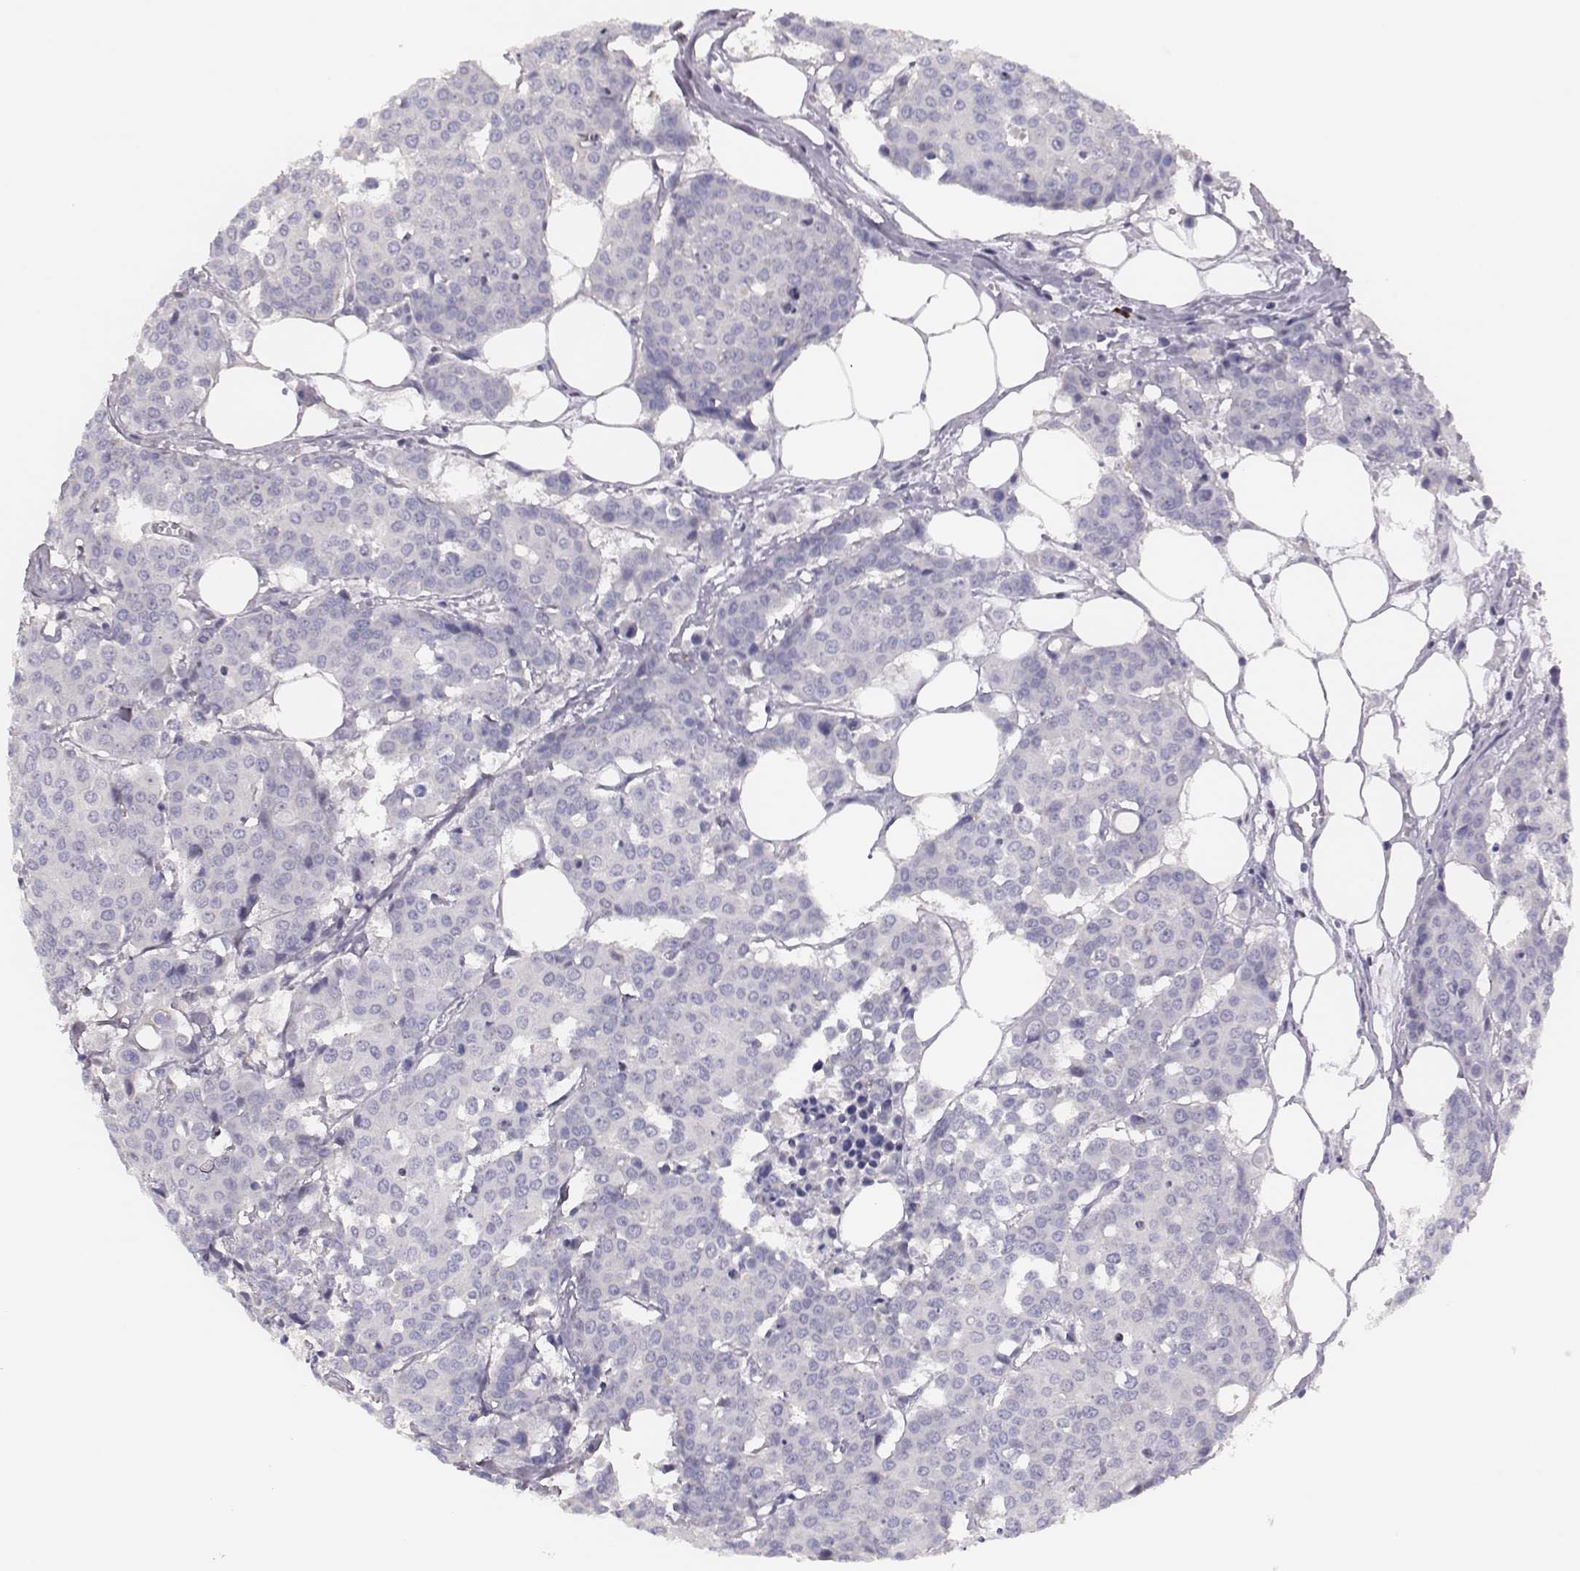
{"staining": {"intensity": "negative", "quantity": "none", "location": "none"}, "tissue": "carcinoid", "cell_type": "Tumor cells", "image_type": "cancer", "snomed": [{"axis": "morphology", "description": "Carcinoid, malignant, NOS"}, {"axis": "topography", "description": "Colon"}], "caption": "Protein analysis of carcinoid (malignant) reveals no significant expression in tumor cells.", "gene": "P2RY10", "patient": {"sex": "male", "age": 81}}